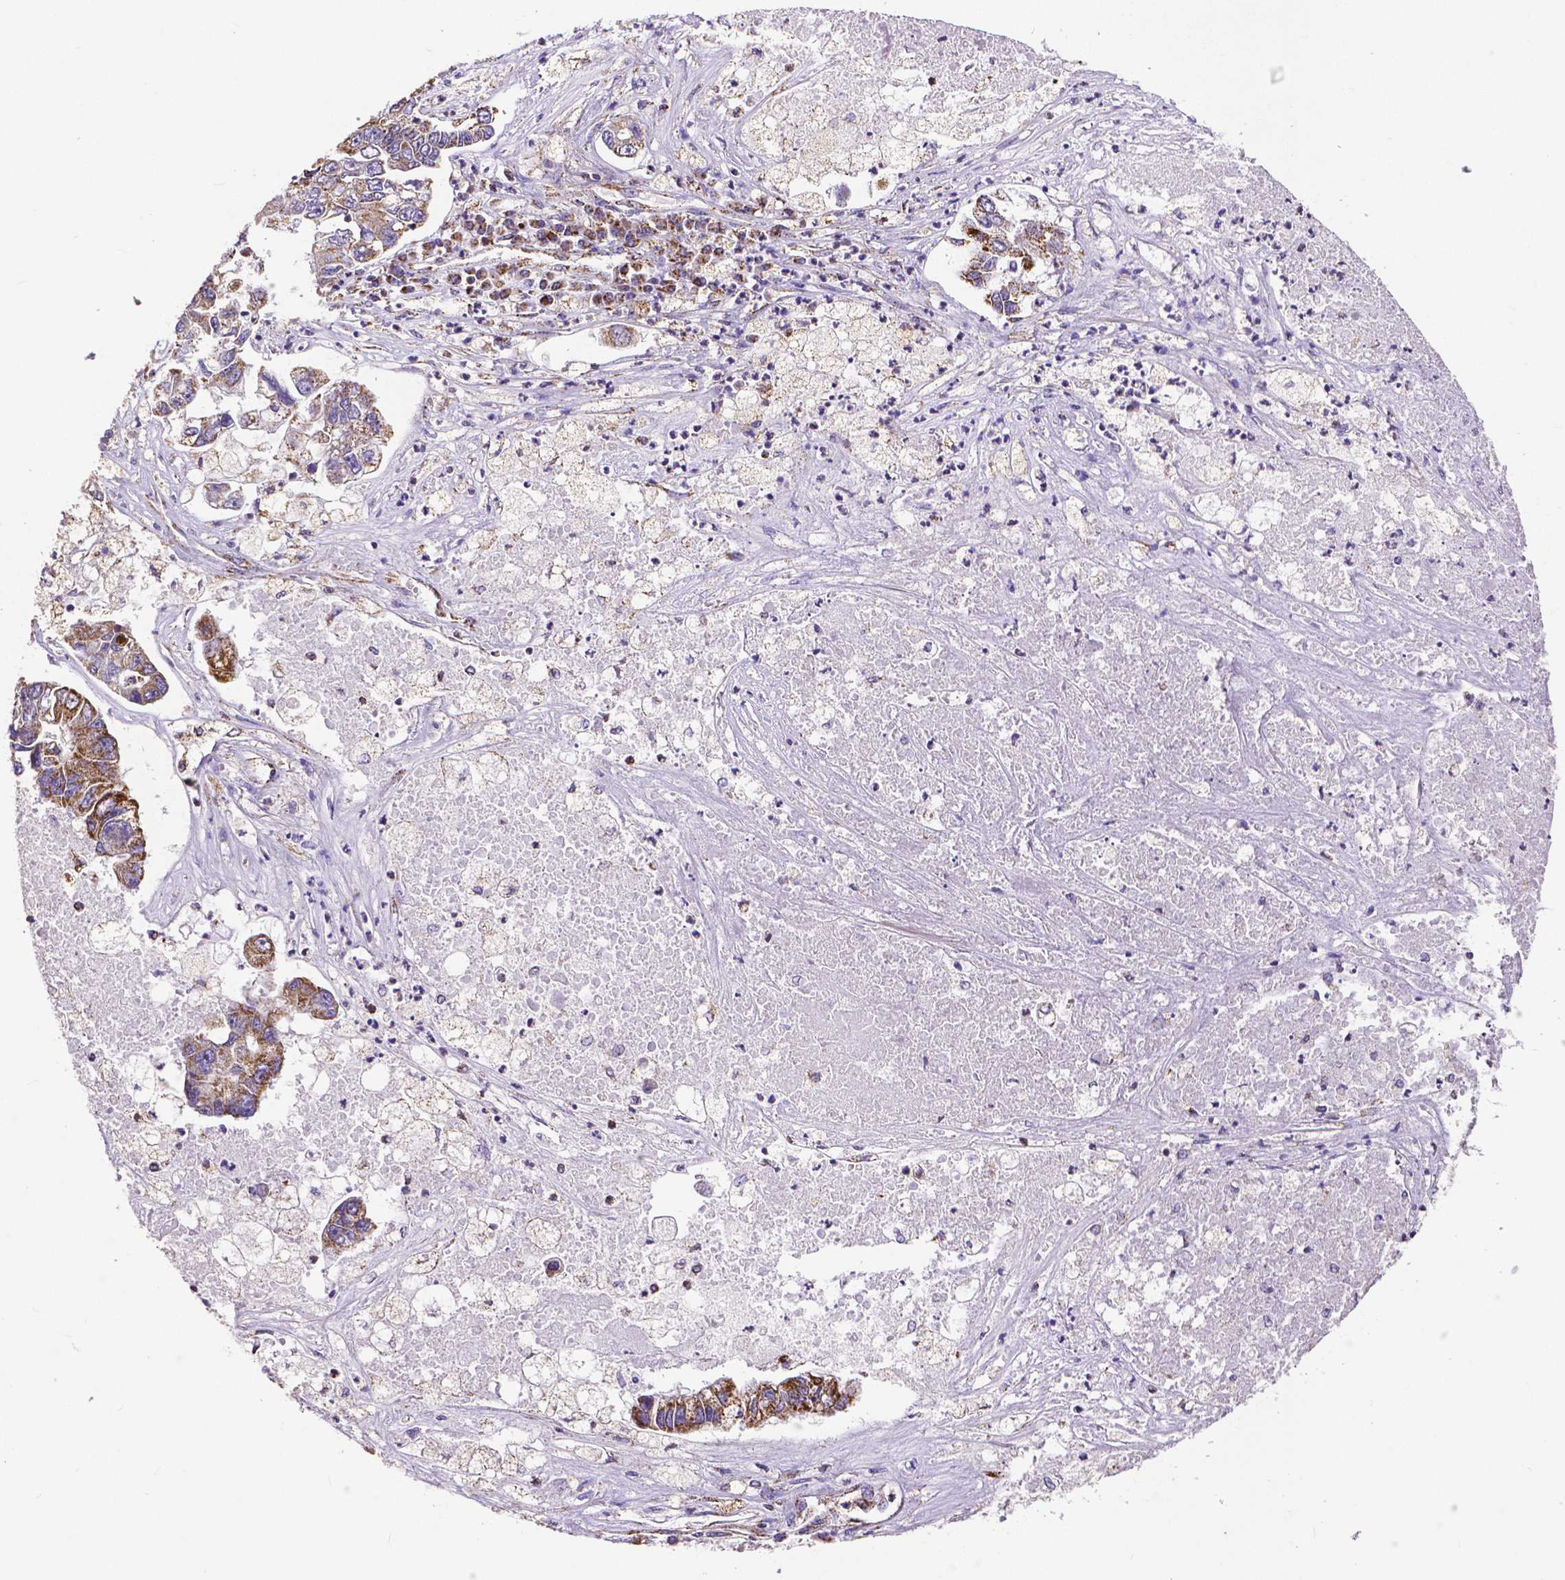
{"staining": {"intensity": "moderate", "quantity": "25%-75%", "location": "cytoplasmic/membranous"}, "tissue": "lung cancer", "cell_type": "Tumor cells", "image_type": "cancer", "snomed": [{"axis": "morphology", "description": "Adenocarcinoma, NOS"}, {"axis": "topography", "description": "Bronchus"}, {"axis": "topography", "description": "Lung"}], "caption": "About 25%-75% of tumor cells in adenocarcinoma (lung) demonstrate moderate cytoplasmic/membranous protein positivity as visualized by brown immunohistochemical staining.", "gene": "MACC1", "patient": {"sex": "female", "age": 51}}